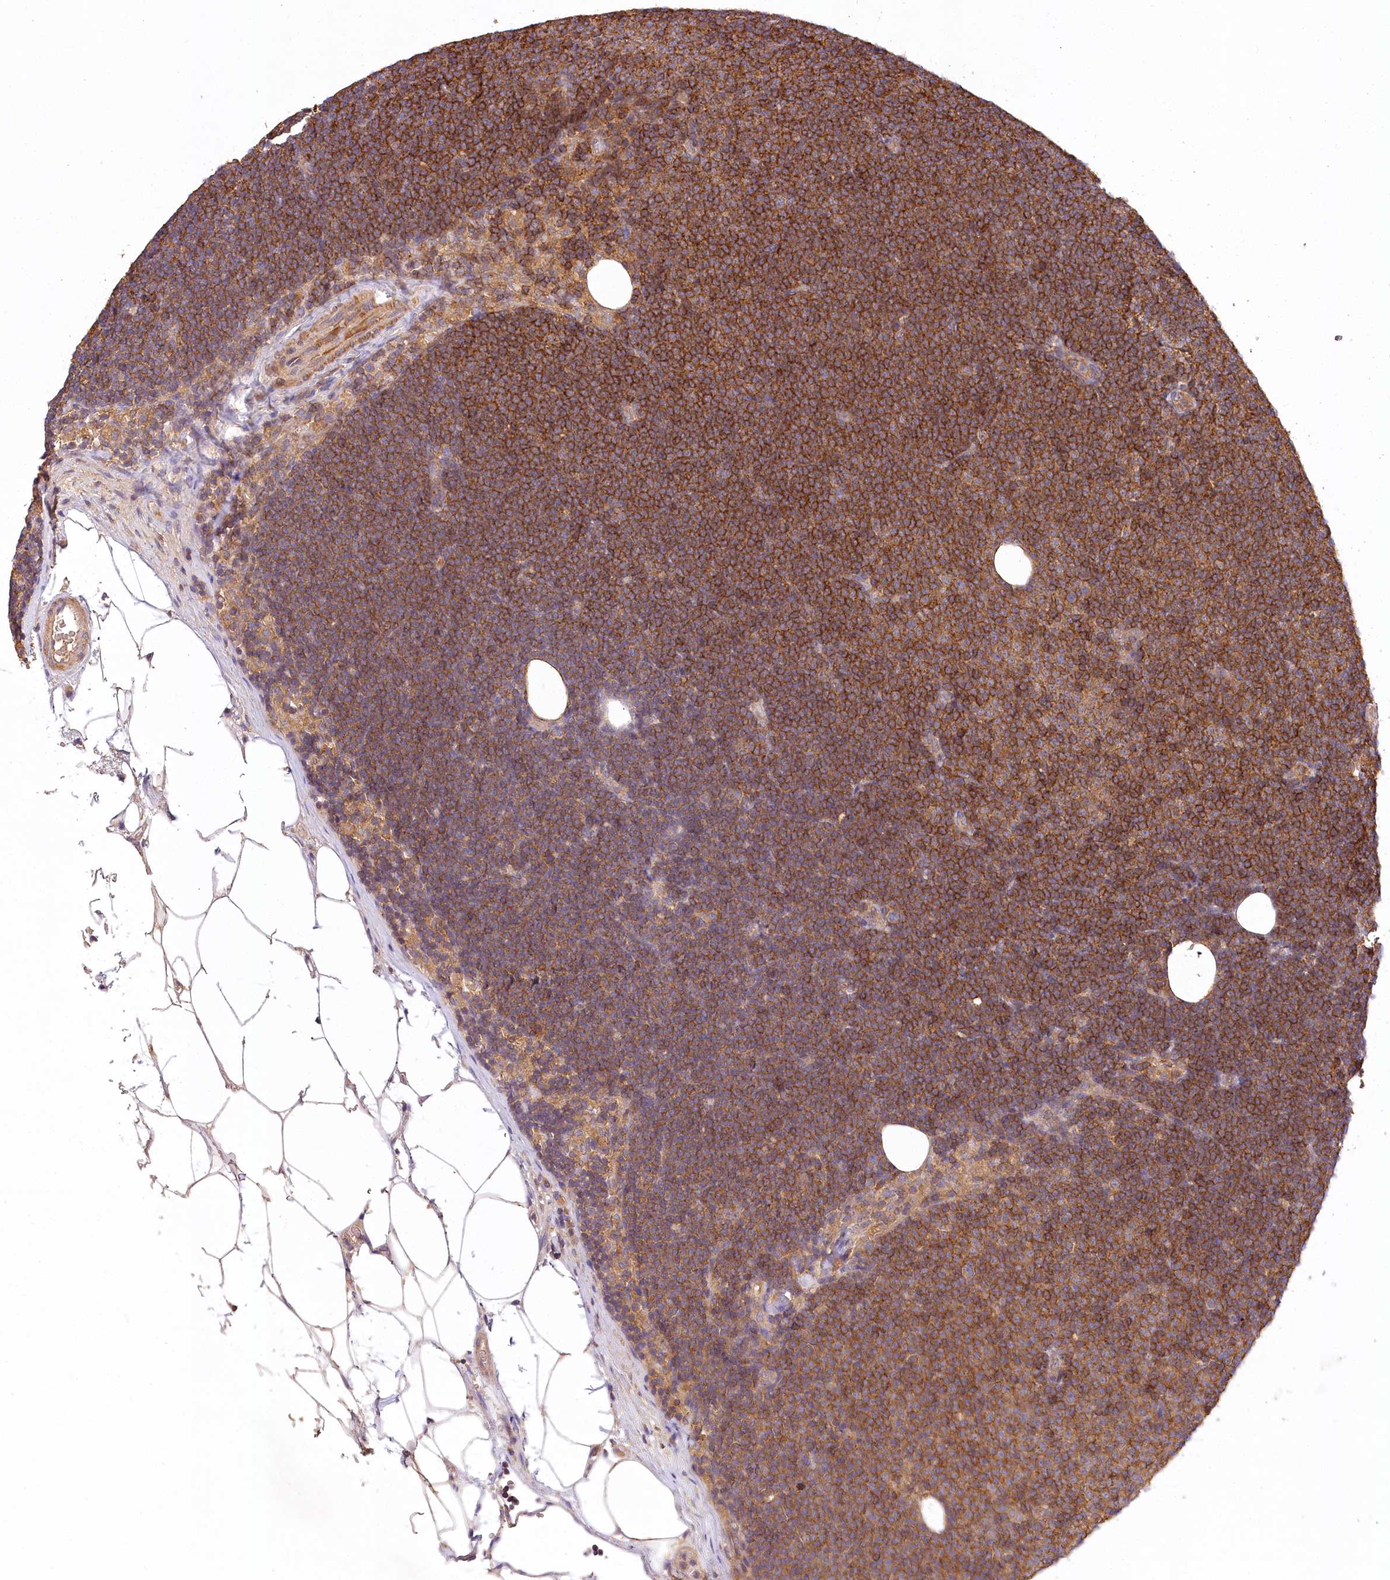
{"staining": {"intensity": "strong", "quantity": ">75%", "location": "cytoplasmic/membranous"}, "tissue": "lymphoma", "cell_type": "Tumor cells", "image_type": "cancer", "snomed": [{"axis": "morphology", "description": "Malignant lymphoma, non-Hodgkin's type, Low grade"}, {"axis": "topography", "description": "Lymph node"}], "caption": "High-power microscopy captured an IHC photomicrograph of lymphoma, revealing strong cytoplasmic/membranous staining in about >75% of tumor cells. Immunohistochemistry (ihc) stains the protein of interest in brown and the nuclei are stained blue.", "gene": "LSS", "patient": {"sex": "female", "age": 53}}